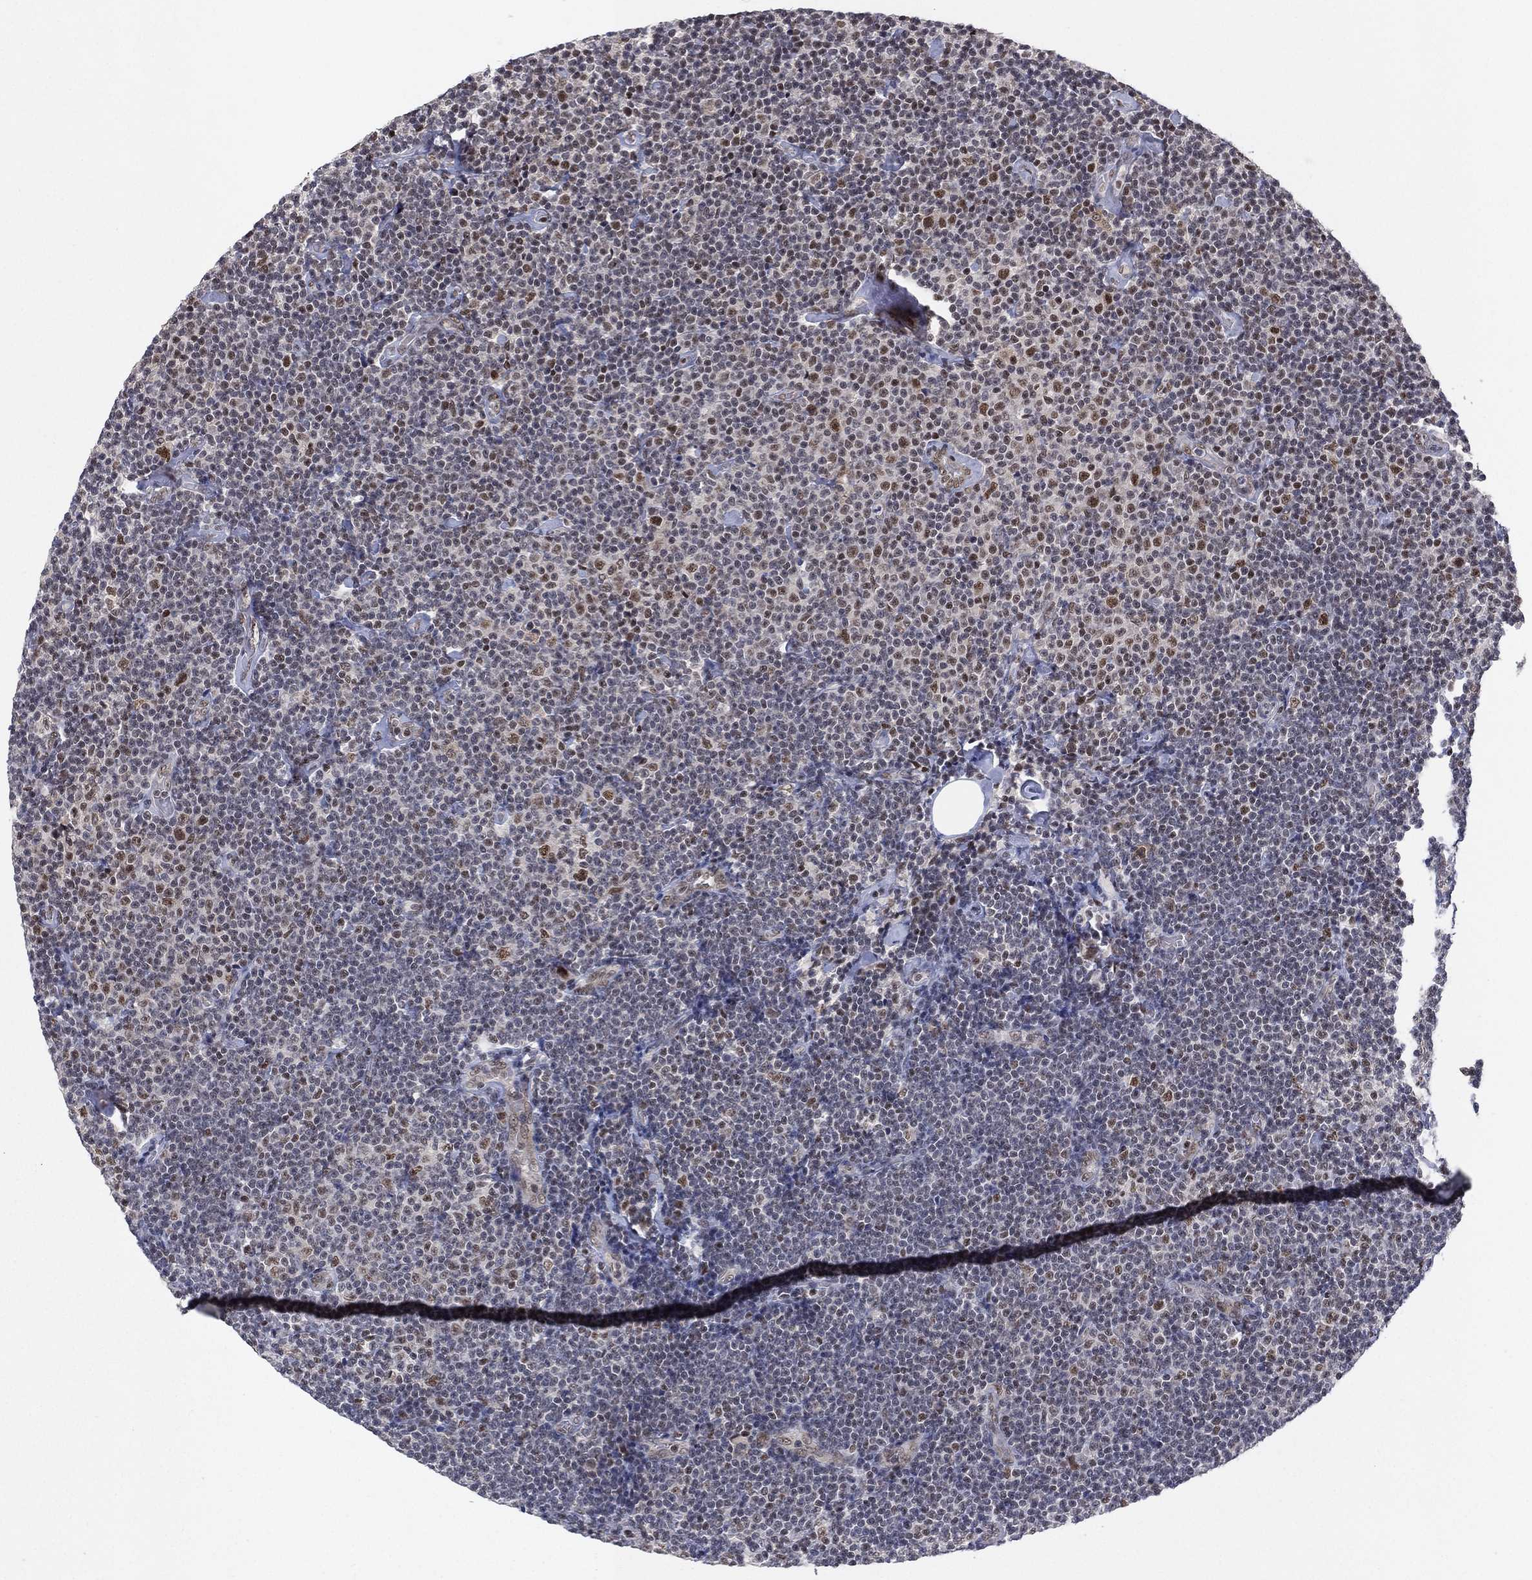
{"staining": {"intensity": "negative", "quantity": "none", "location": "none"}, "tissue": "lymphoma", "cell_type": "Tumor cells", "image_type": "cancer", "snomed": [{"axis": "morphology", "description": "Malignant lymphoma, non-Hodgkin's type, Low grade"}, {"axis": "topography", "description": "Lymph node"}], "caption": "This is an immunohistochemistry photomicrograph of human lymphoma. There is no positivity in tumor cells.", "gene": "DGCR8", "patient": {"sex": "male", "age": 81}}